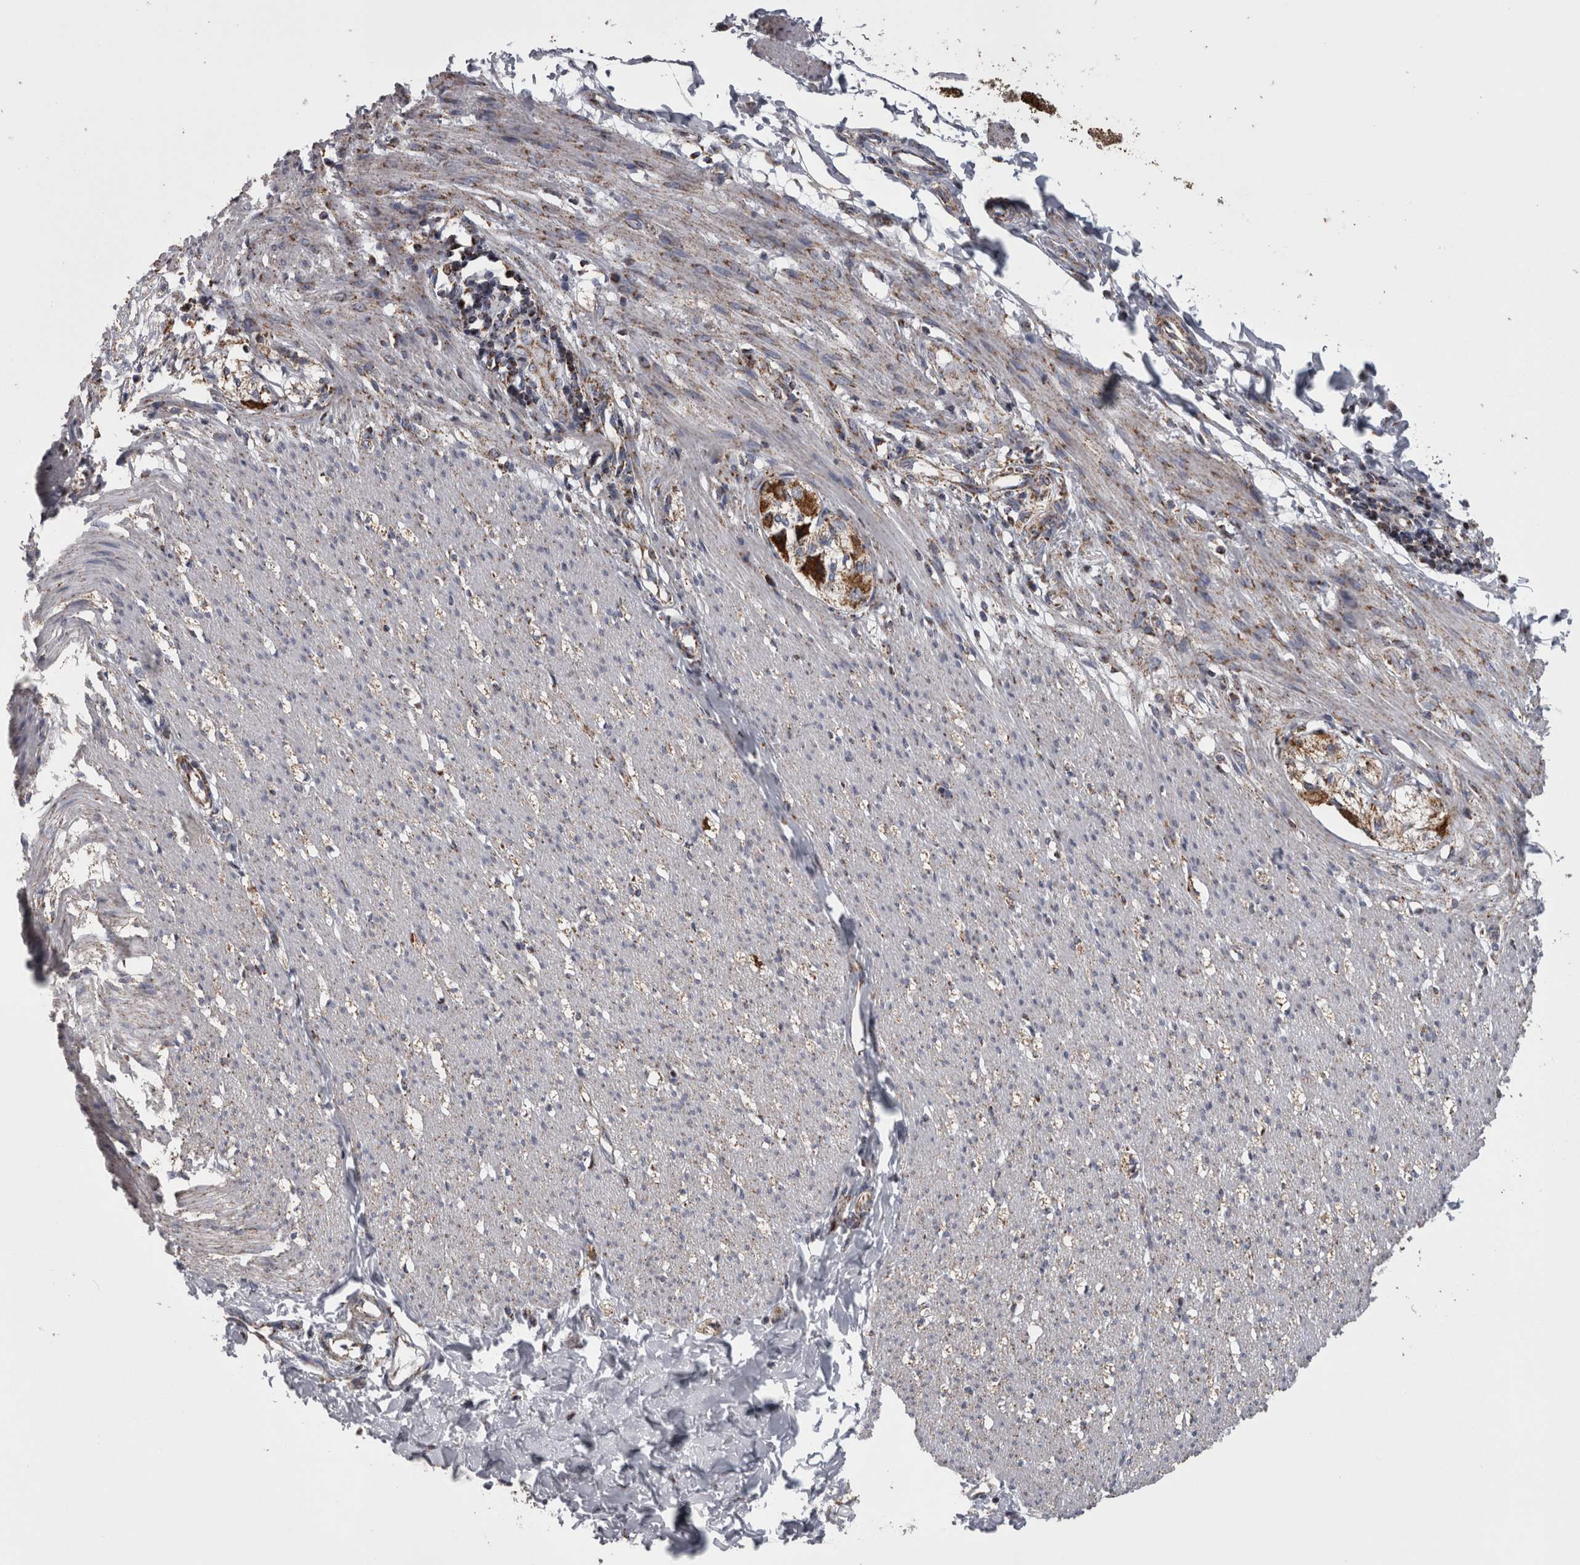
{"staining": {"intensity": "moderate", "quantity": "<25%", "location": "cytoplasmic/membranous"}, "tissue": "smooth muscle", "cell_type": "Smooth muscle cells", "image_type": "normal", "snomed": [{"axis": "morphology", "description": "Normal tissue, NOS"}, {"axis": "morphology", "description": "Adenocarcinoma, NOS"}, {"axis": "topography", "description": "Smooth muscle"}, {"axis": "topography", "description": "Colon"}], "caption": "The photomicrograph shows a brown stain indicating the presence of a protein in the cytoplasmic/membranous of smooth muscle cells in smooth muscle. The protein of interest is stained brown, and the nuclei are stained in blue (DAB (3,3'-diaminobenzidine) IHC with brightfield microscopy, high magnification).", "gene": "MDH2", "patient": {"sex": "male", "age": 14}}